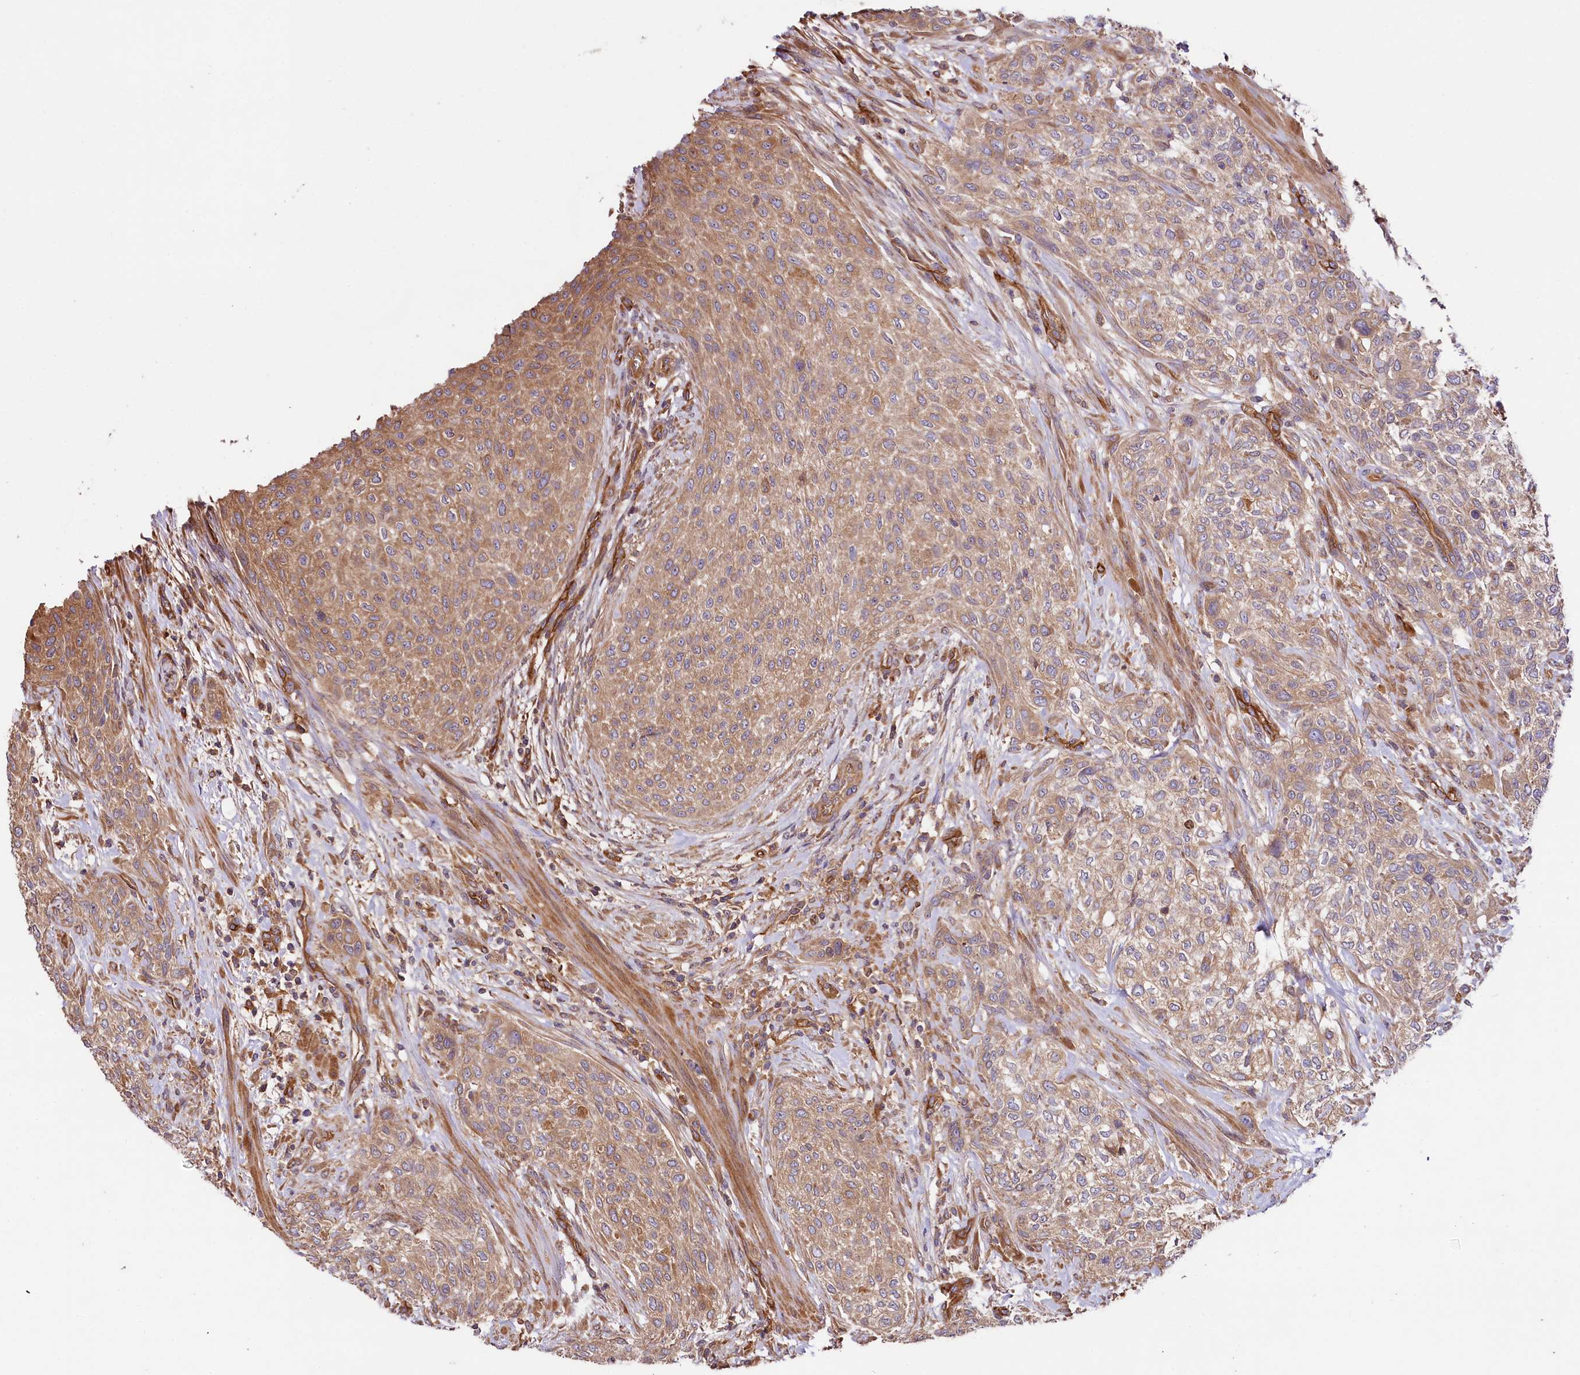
{"staining": {"intensity": "moderate", "quantity": ">75%", "location": "cytoplasmic/membranous"}, "tissue": "urothelial cancer", "cell_type": "Tumor cells", "image_type": "cancer", "snomed": [{"axis": "morphology", "description": "Normal tissue, NOS"}, {"axis": "morphology", "description": "Urothelial carcinoma, NOS"}, {"axis": "topography", "description": "Urinary bladder"}, {"axis": "topography", "description": "Peripheral nerve tissue"}], "caption": "The micrograph displays immunohistochemical staining of urothelial cancer. There is moderate cytoplasmic/membranous expression is appreciated in approximately >75% of tumor cells.", "gene": "CEP295", "patient": {"sex": "male", "age": 35}}